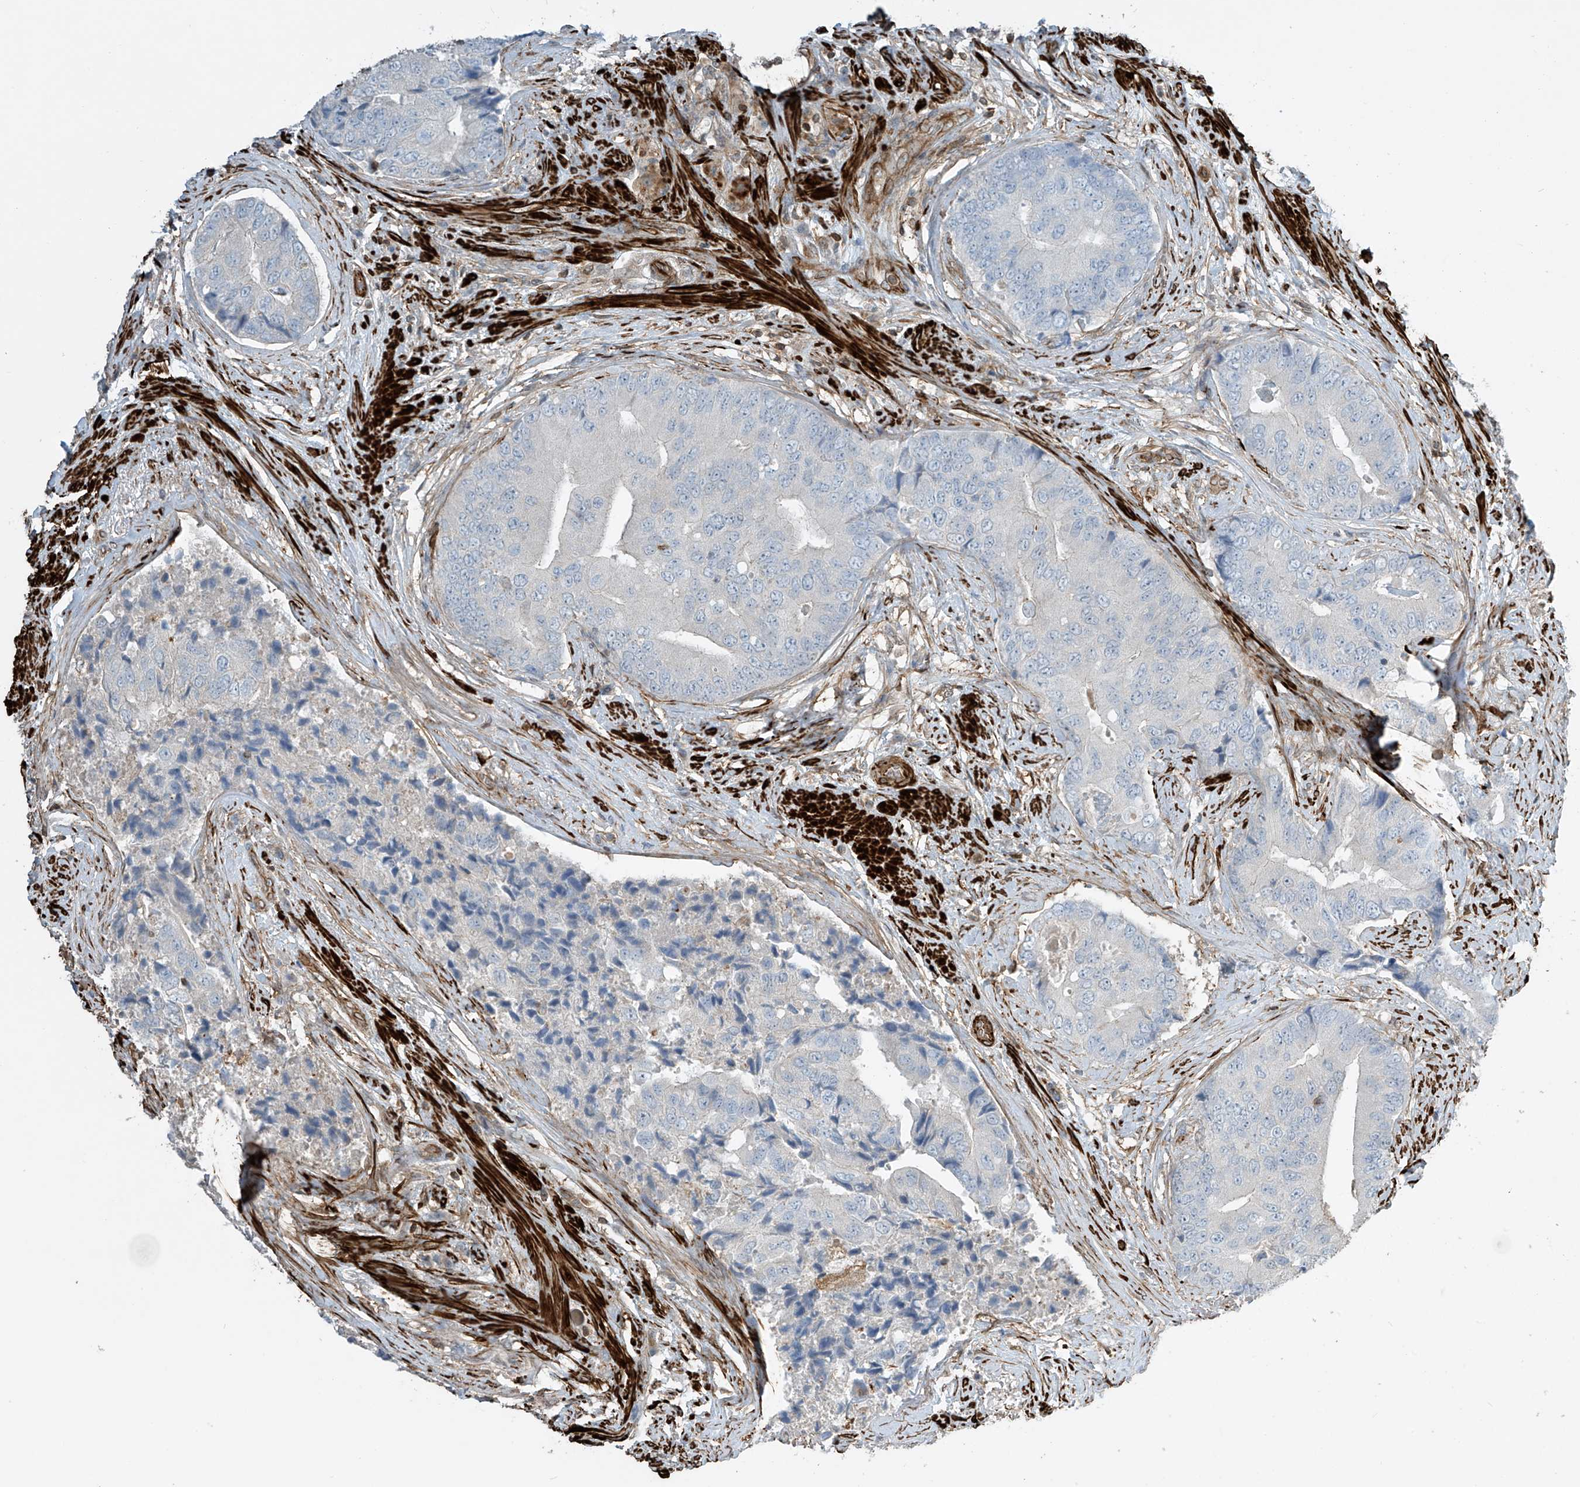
{"staining": {"intensity": "negative", "quantity": "none", "location": "none"}, "tissue": "prostate cancer", "cell_type": "Tumor cells", "image_type": "cancer", "snomed": [{"axis": "morphology", "description": "Adenocarcinoma, High grade"}, {"axis": "topography", "description": "Prostate"}], "caption": "Immunohistochemical staining of prostate cancer exhibits no significant expression in tumor cells.", "gene": "SH3BGRL3", "patient": {"sex": "male", "age": 70}}